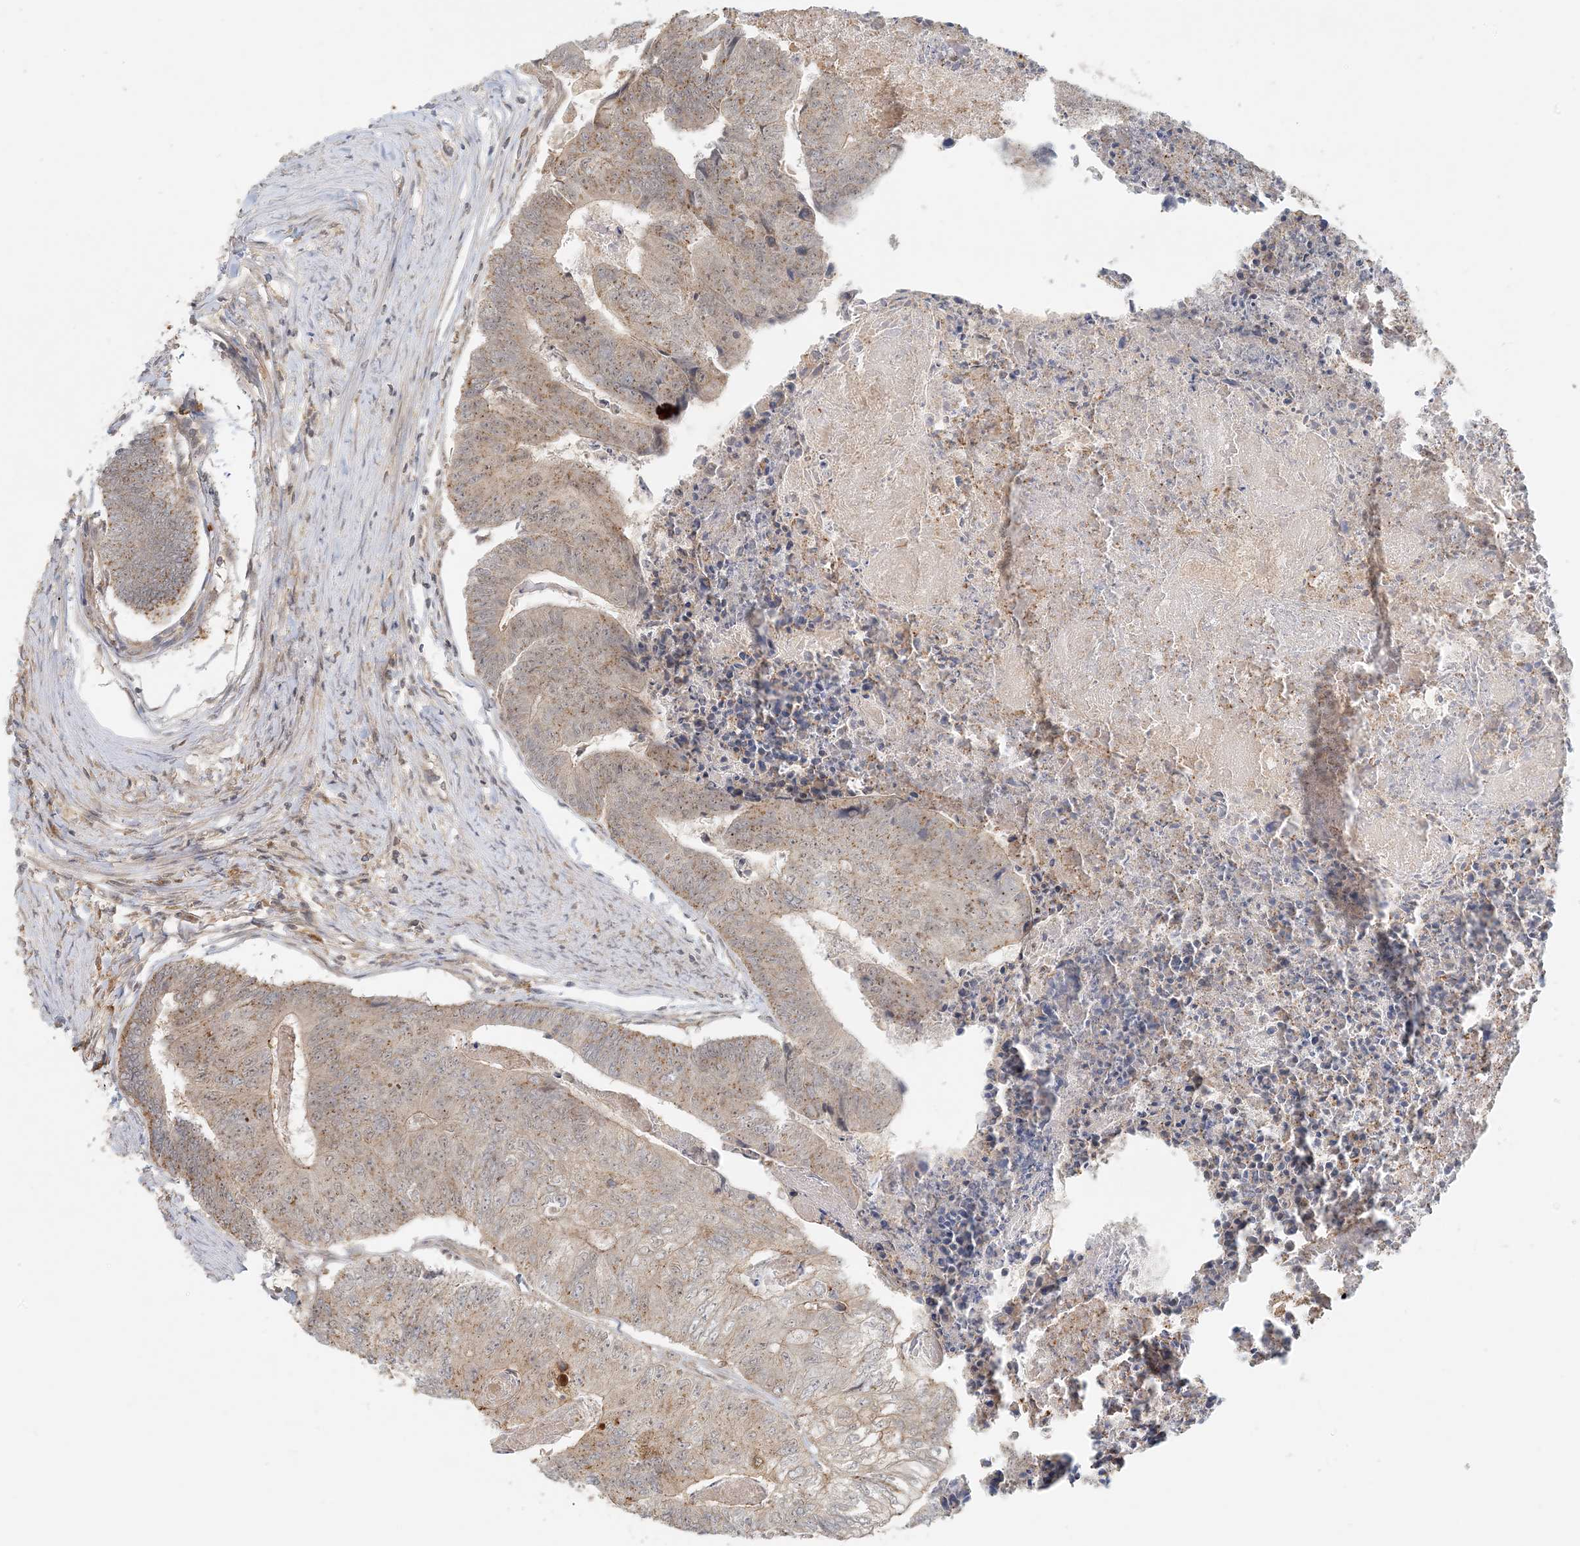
{"staining": {"intensity": "weak", "quantity": "<25%", "location": "cytoplasmic/membranous"}, "tissue": "colorectal cancer", "cell_type": "Tumor cells", "image_type": "cancer", "snomed": [{"axis": "morphology", "description": "Adenocarcinoma, NOS"}, {"axis": "topography", "description": "Colon"}], "caption": "This is a image of IHC staining of colorectal cancer, which shows no positivity in tumor cells.", "gene": "OBI1", "patient": {"sex": "female", "age": 67}}